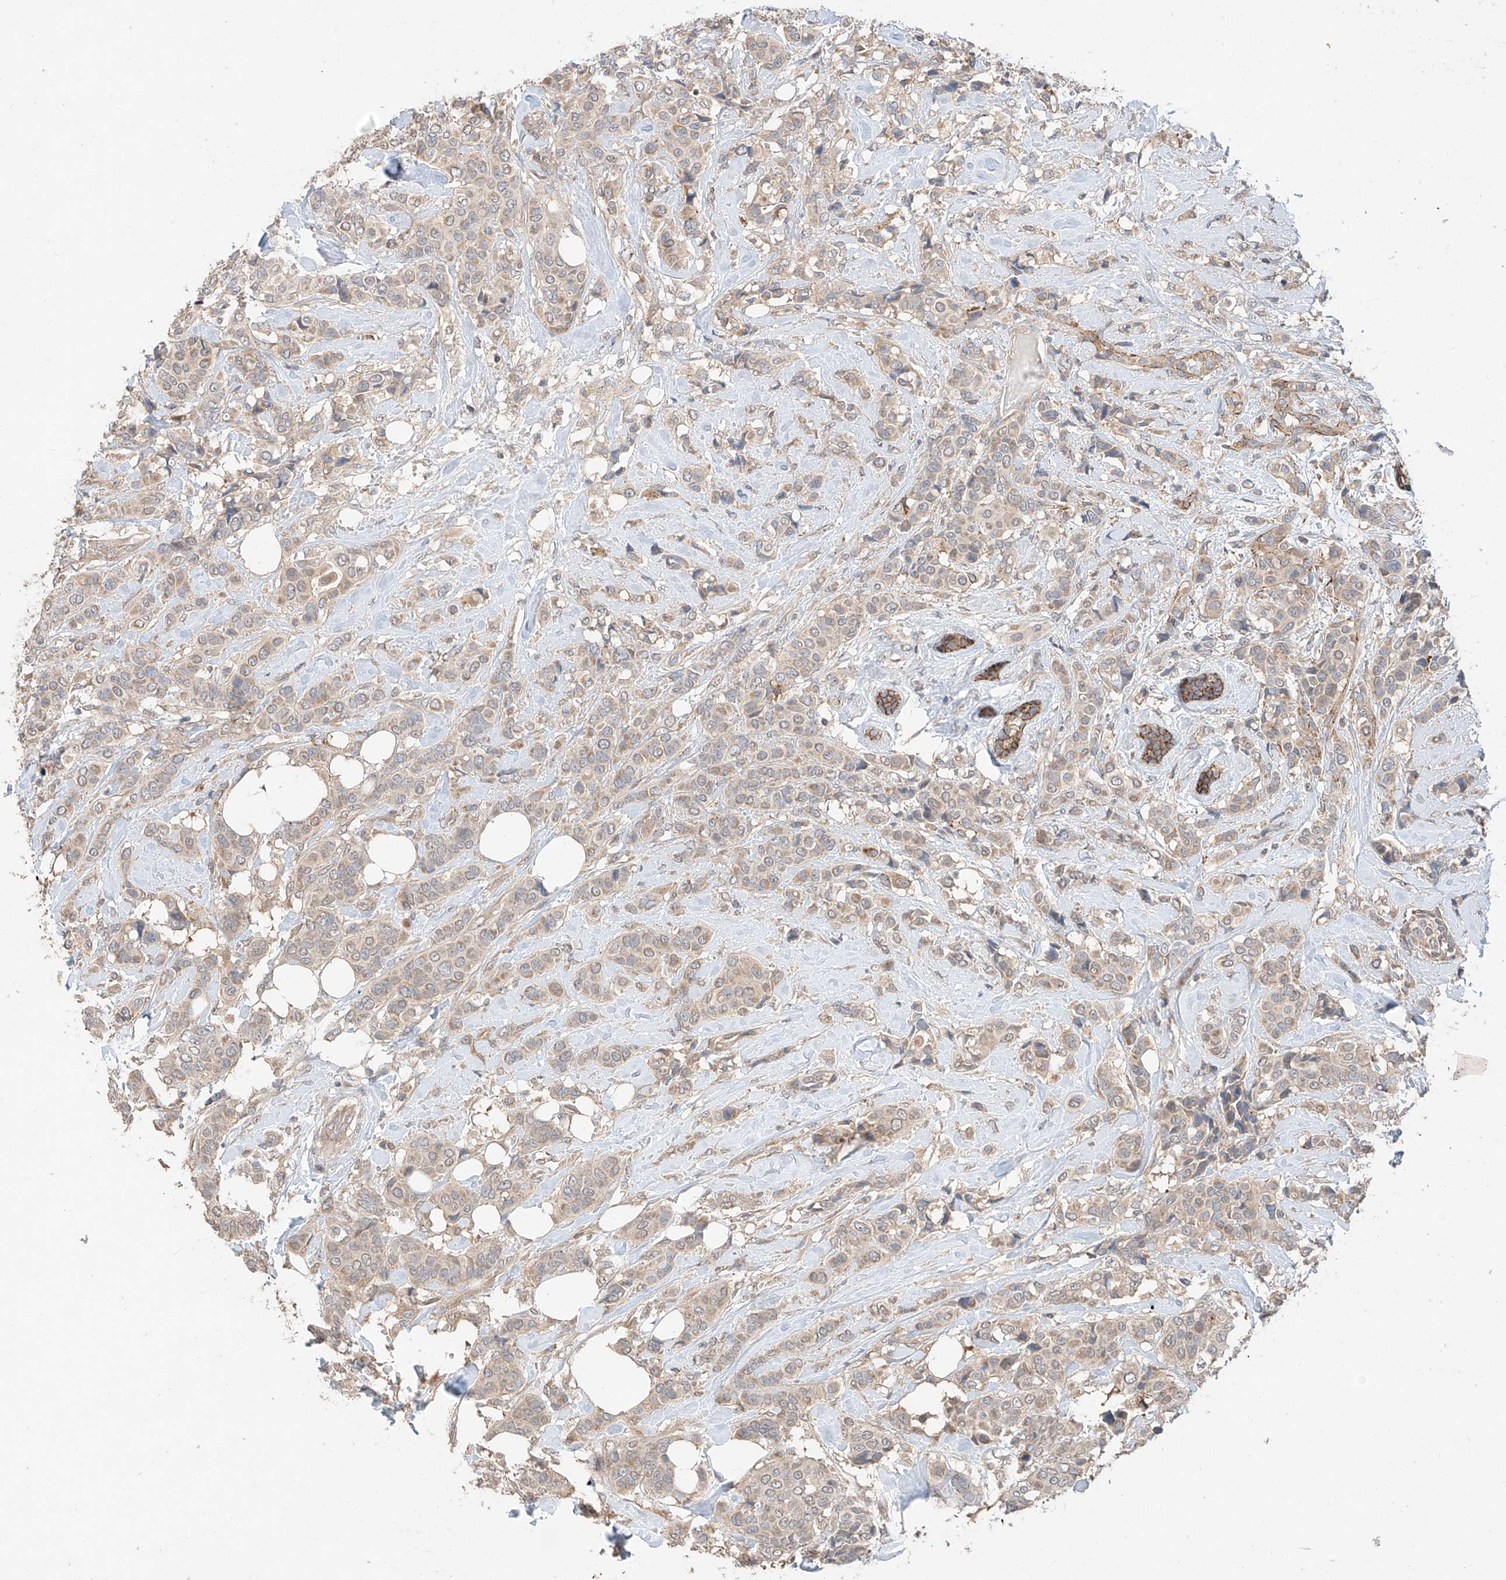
{"staining": {"intensity": "weak", "quantity": ">75%", "location": "cytoplasmic/membranous"}, "tissue": "breast cancer", "cell_type": "Tumor cells", "image_type": "cancer", "snomed": [{"axis": "morphology", "description": "Lobular carcinoma"}, {"axis": "topography", "description": "Breast"}], "caption": "Tumor cells exhibit low levels of weak cytoplasmic/membranous staining in about >75% of cells in human breast cancer (lobular carcinoma). Immunohistochemistry (ihc) stains the protein of interest in brown and the nuclei are stained blue.", "gene": "XPNPEP1", "patient": {"sex": "female", "age": 51}}